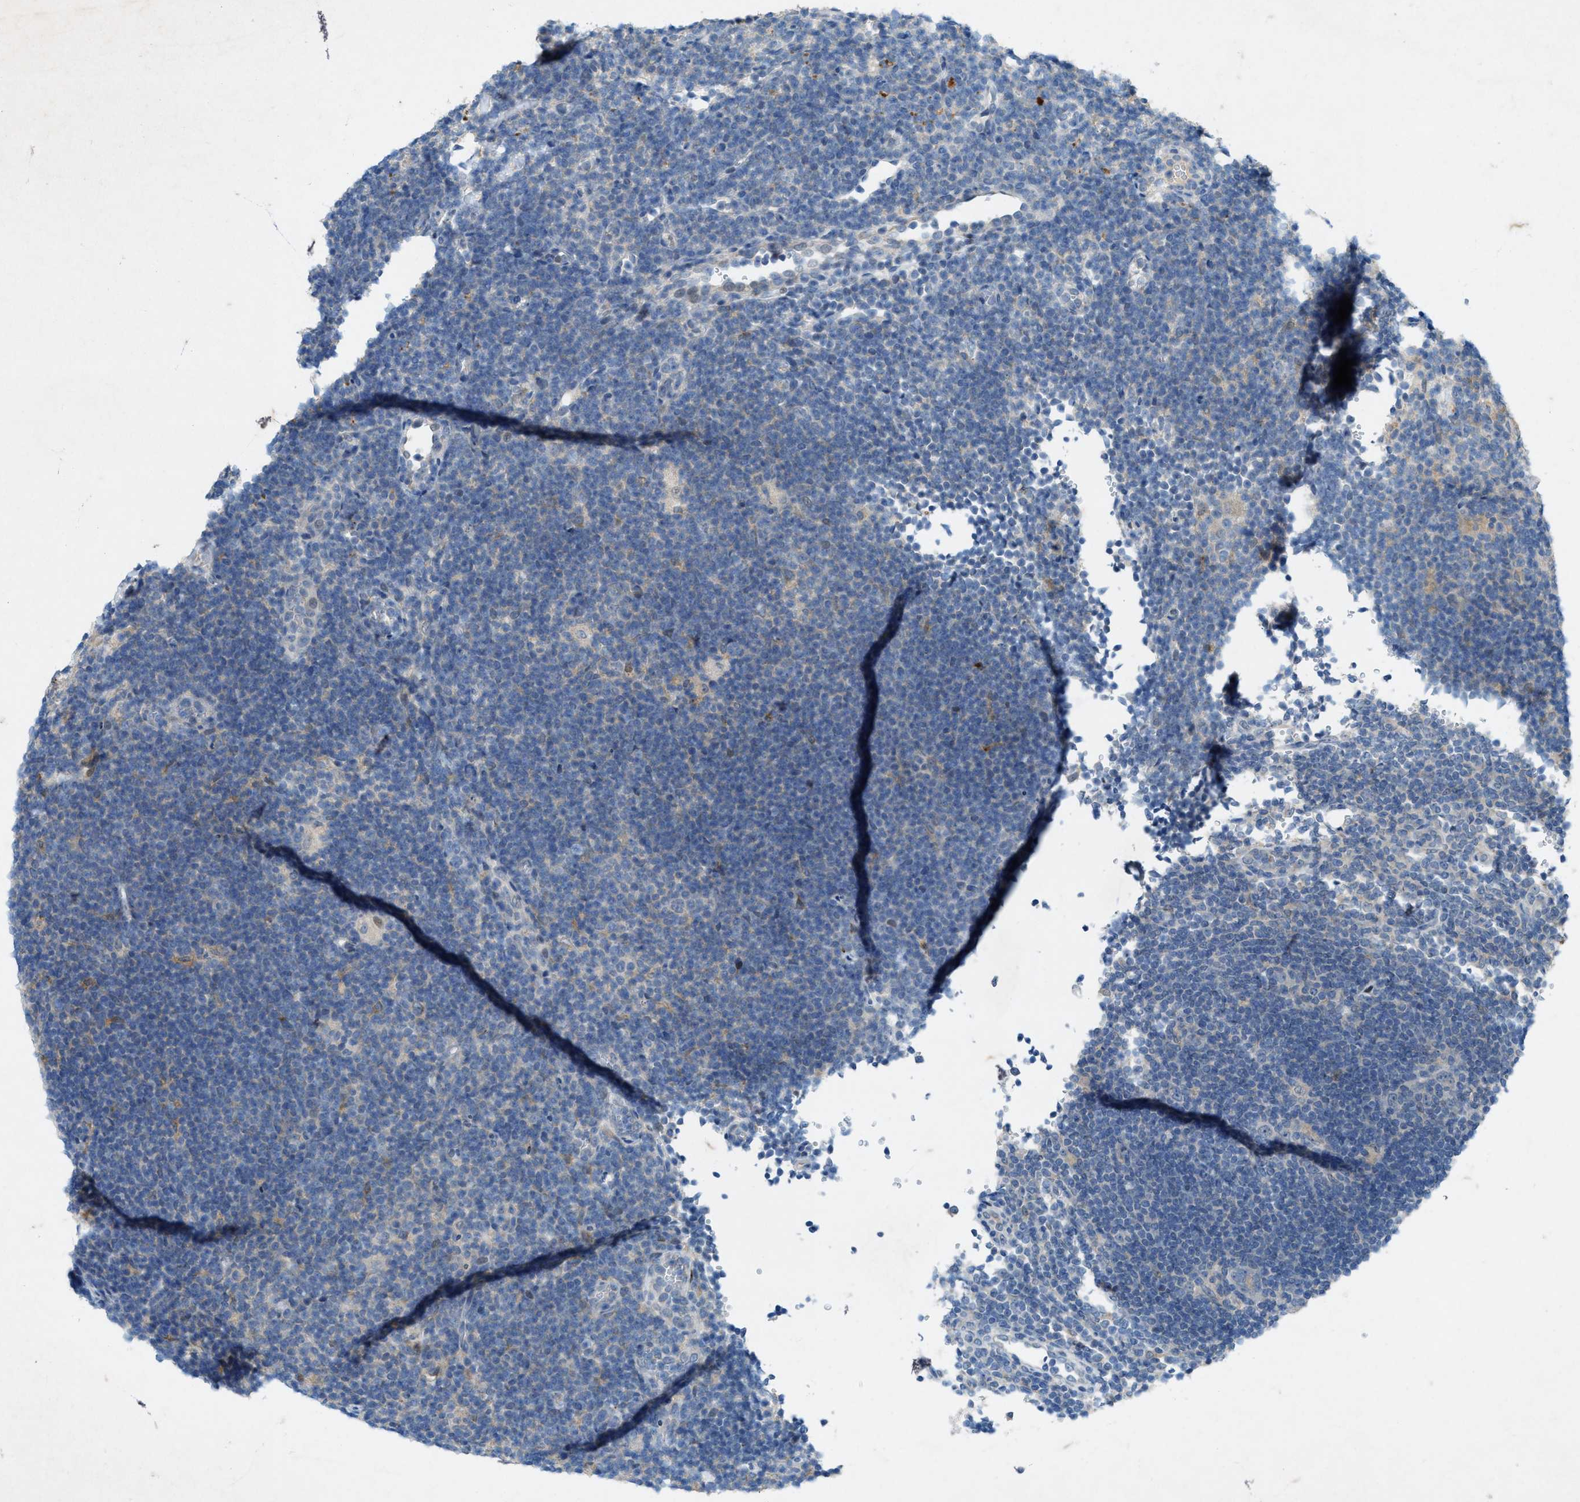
{"staining": {"intensity": "negative", "quantity": "none", "location": "none"}, "tissue": "lymphoma", "cell_type": "Tumor cells", "image_type": "cancer", "snomed": [{"axis": "morphology", "description": "Hodgkin's disease, NOS"}, {"axis": "topography", "description": "Lymph node"}], "caption": "There is no significant expression in tumor cells of lymphoma. The staining is performed using DAB (3,3'-diaminobenzidine) brown chromogen with nuclei counter-stained in using hematoxylin.", "gene": "URGCP", "patient": {"sex": "female", "age": 57}}